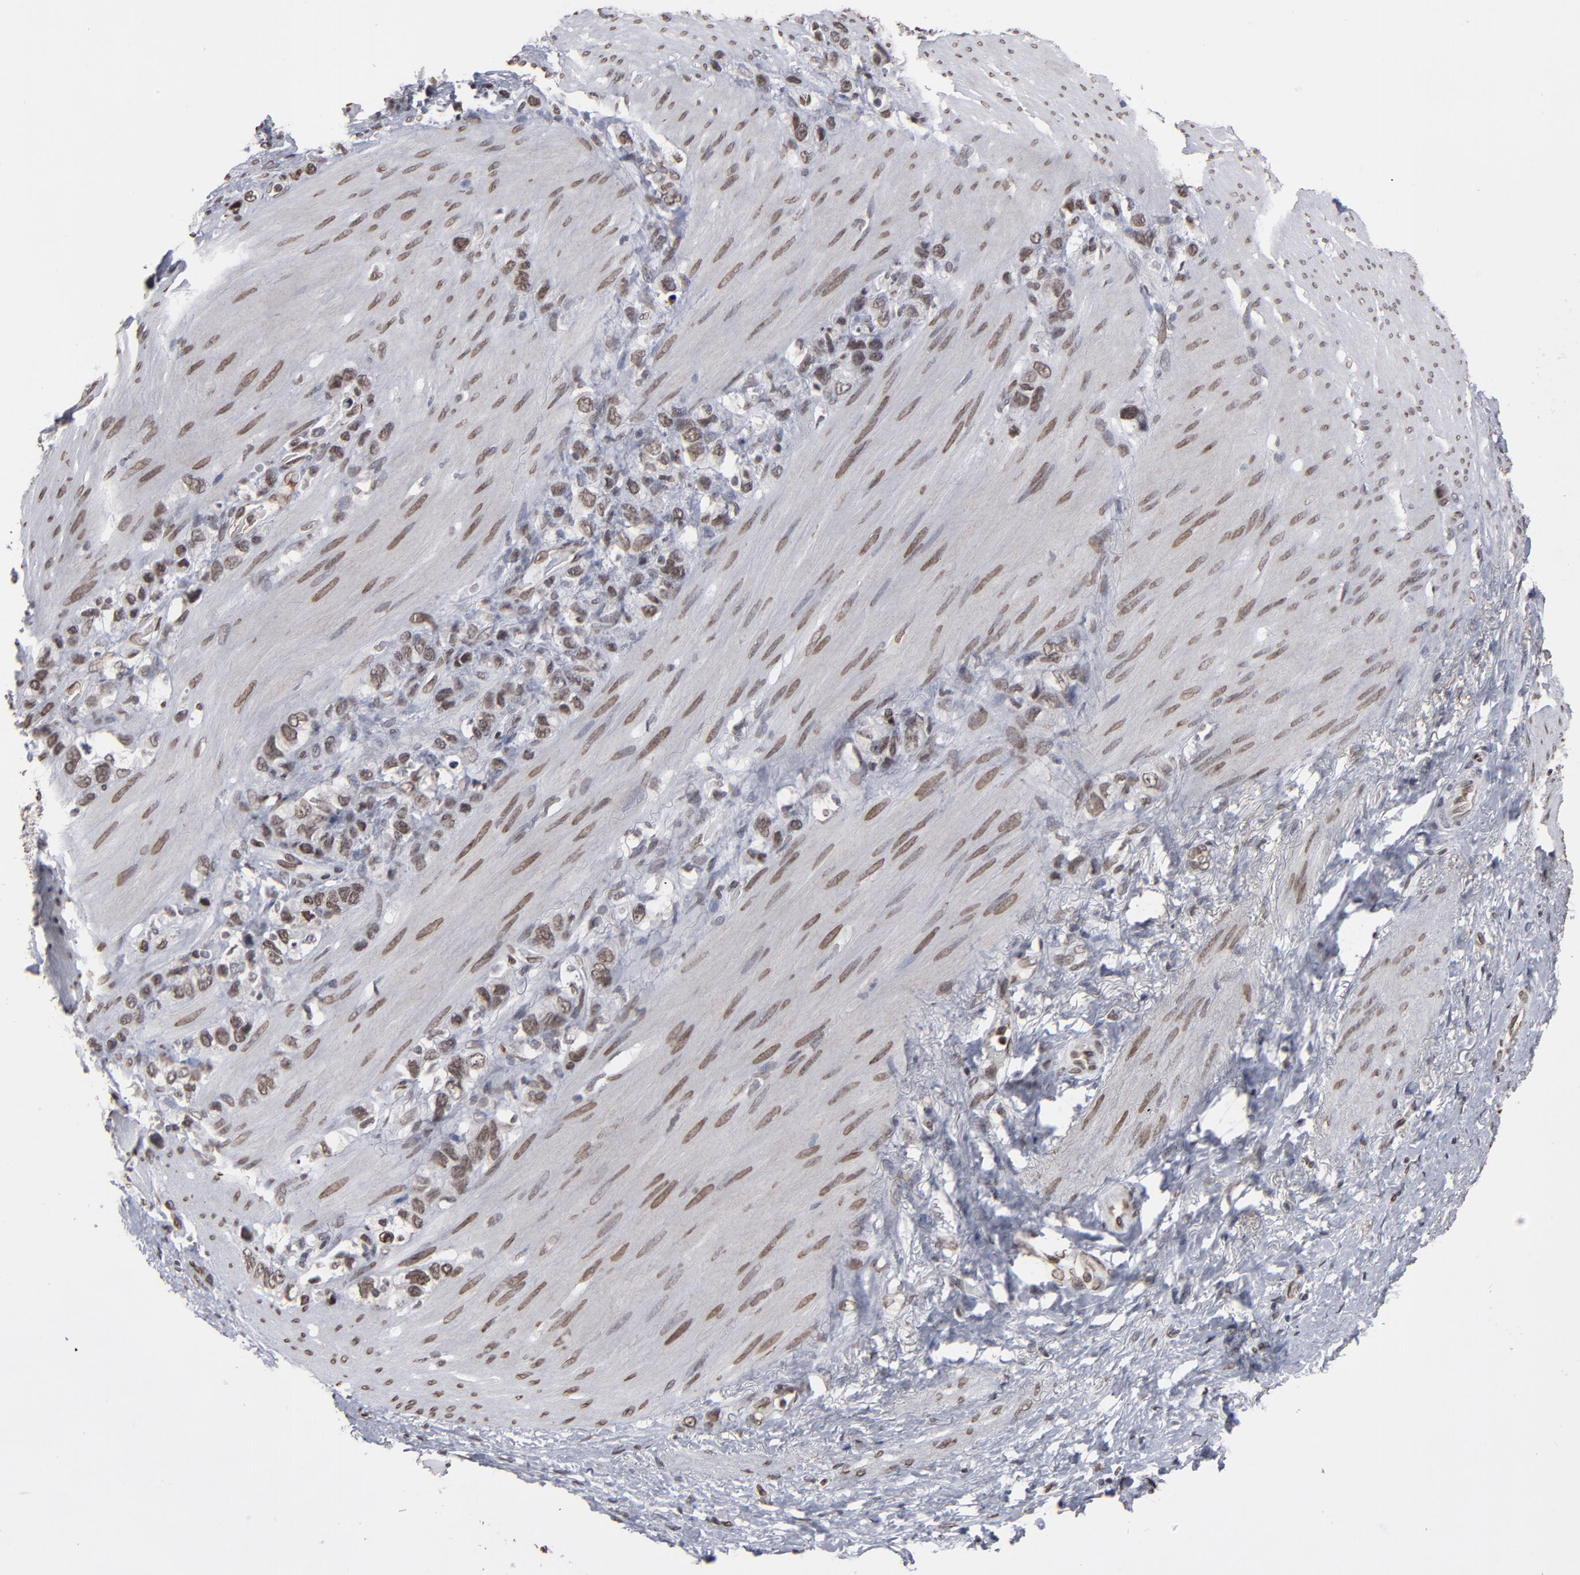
{"staining": {"intensity": "weak", "quantity": "25%-75%", "location": "nuclear"}, "tissue": "stomach cancer", "cell_type": "Tumor cells", "image_type": "cancer", "snomed": [{"axis": "morphology", "description": "Normal tissue, NOS"}, {"axis": "morphology", "description": "Adenocarcinoma, NOS"}, {"axis": "morphology", "description": "Adenocarcinoma, High grade"}, {"axis": "topography", "description": "Stomach, upper"}, {"axis": "topography", "description": "Stomach"}], "caption": "Immunohistochemical staining of stomach high-grade adenocarcinoma shows low levels of weak nuclear positivity in about 25%-75% of tumor cells.", "gene": "BAZ1A", "patient": {"sex": "female", "age": 65}}